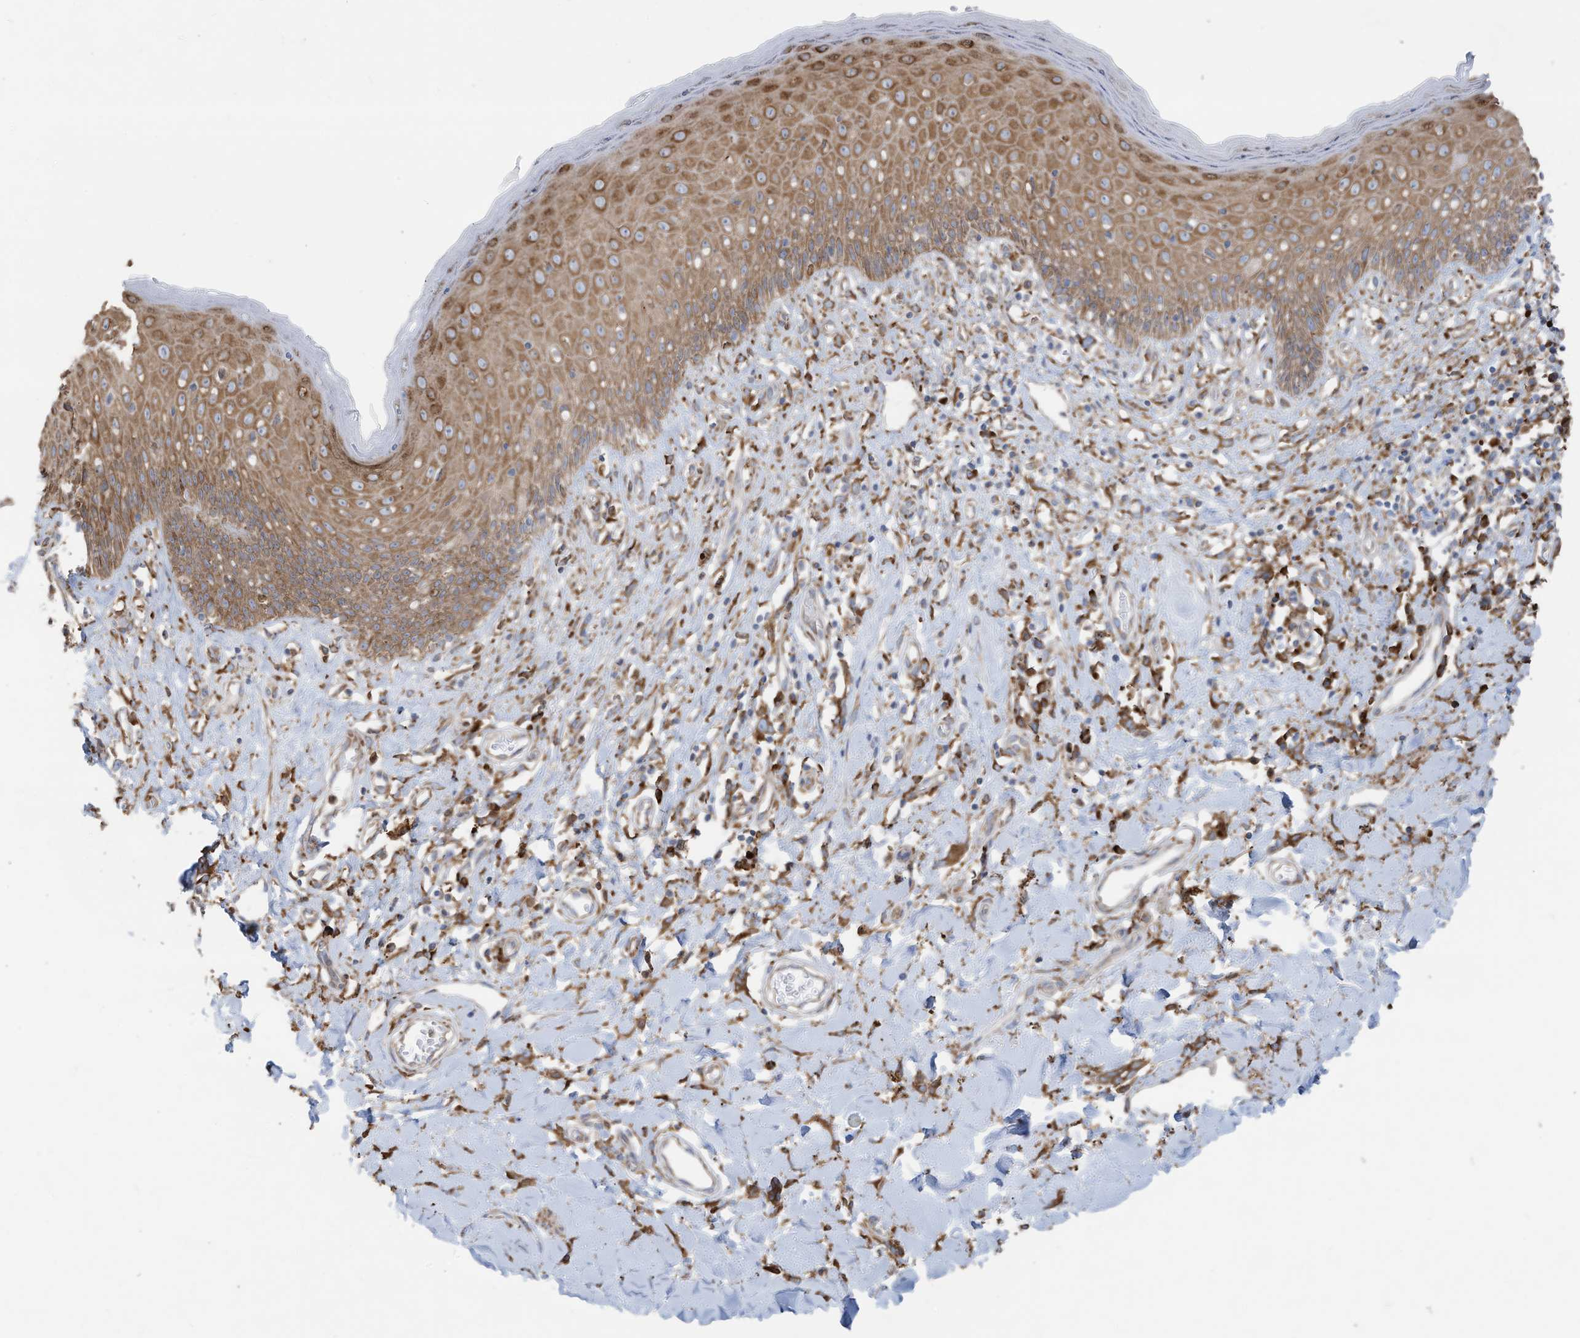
{"staining": {"intensity": "moderate", "quantity": ">75%", "location": "cytoplasmic/membranous"}, "tissue": "skin", "cell_type": "Epidermal cells", "image_type": "normal", "snomed": [{"axis": "morphology", "description": "Normal tissue, NOS"}, {"axis": "morphology", "description": "Squamous cell carcinoma, NOS"}, {"axis": "topography", "description": "Vulva"}], "caption": "Protein expression analysis of normal human skin reveals moderate cytoplasmic/membranous positivity in approximately >75% of epidermal cells. The staining is performed using DAB (3,3'-diaminobenzidine) brown chromogen to label protein expression. The nuclei are counter-stained blue using hematoxylin.", "gene": "ZNF354C", "patient": {"sex": "female", "age": 85}}